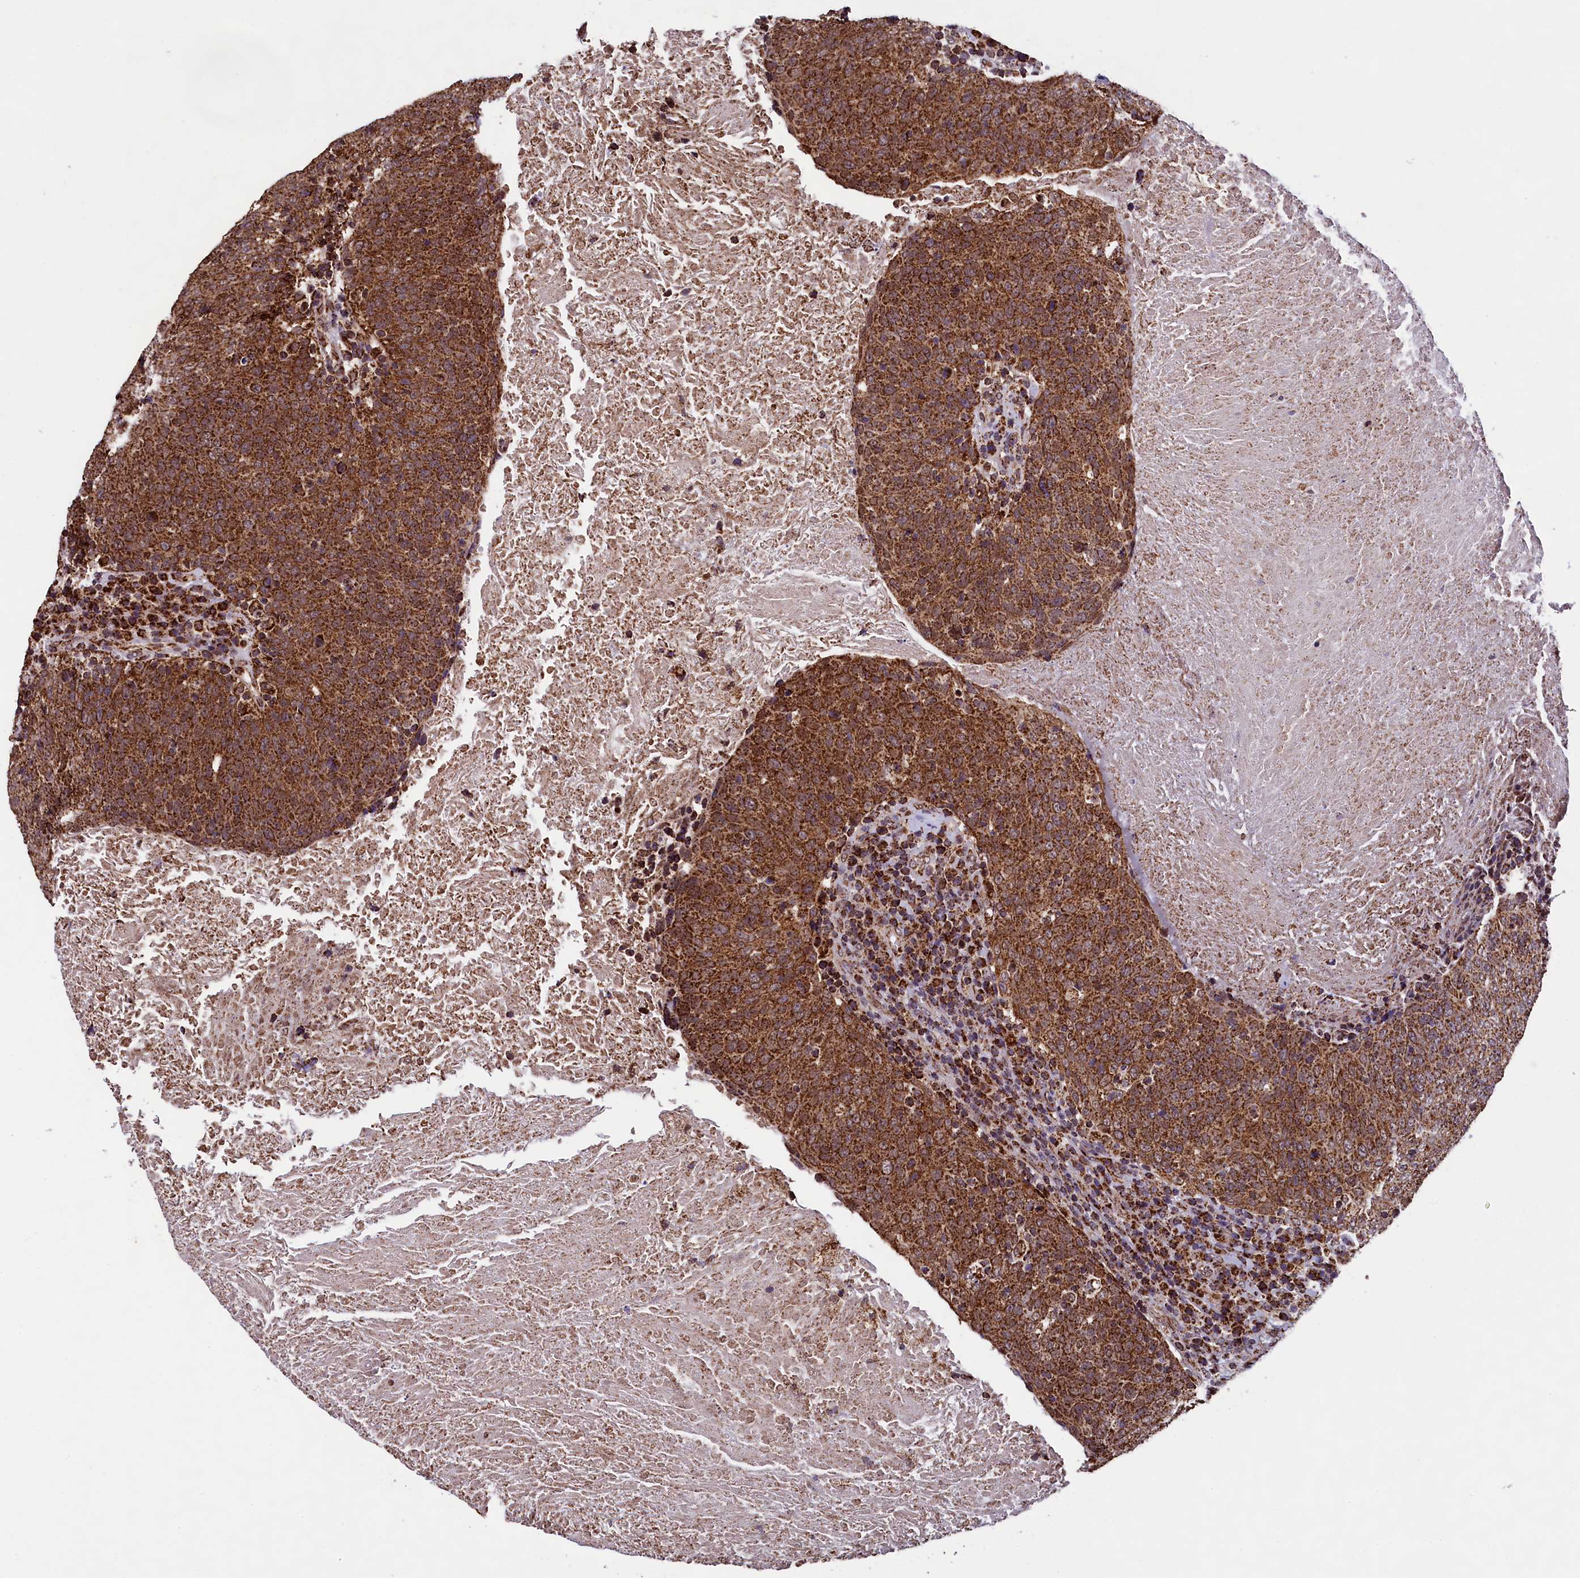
{"staining": {"intensity": "strong", "quantity": ">75%", "location": "cytoplasmic/membranous"}, "tissue": "head and neck cancer", "cell_type": "Tumor cells", "image_type": "cancer", "snomed": [{"axis": "morphology", "description": "Squamous cell carcinoma, NOS"}, {"axis": "morphology", "description": "Squamous cell carcinoma, metastatic, NOS"}, {"axis": "topography", "description": "Lymph node"}, {"axis": "topography", "description": "Head-Neck"}], "caption": "Protein expression analysis of head and neck cancer exhibits strong cytoplasmic/membranous expression in approximately >75% of tumor cells.", "gene": "KLC2", "patient": {"sex": "male", "age": 62}}